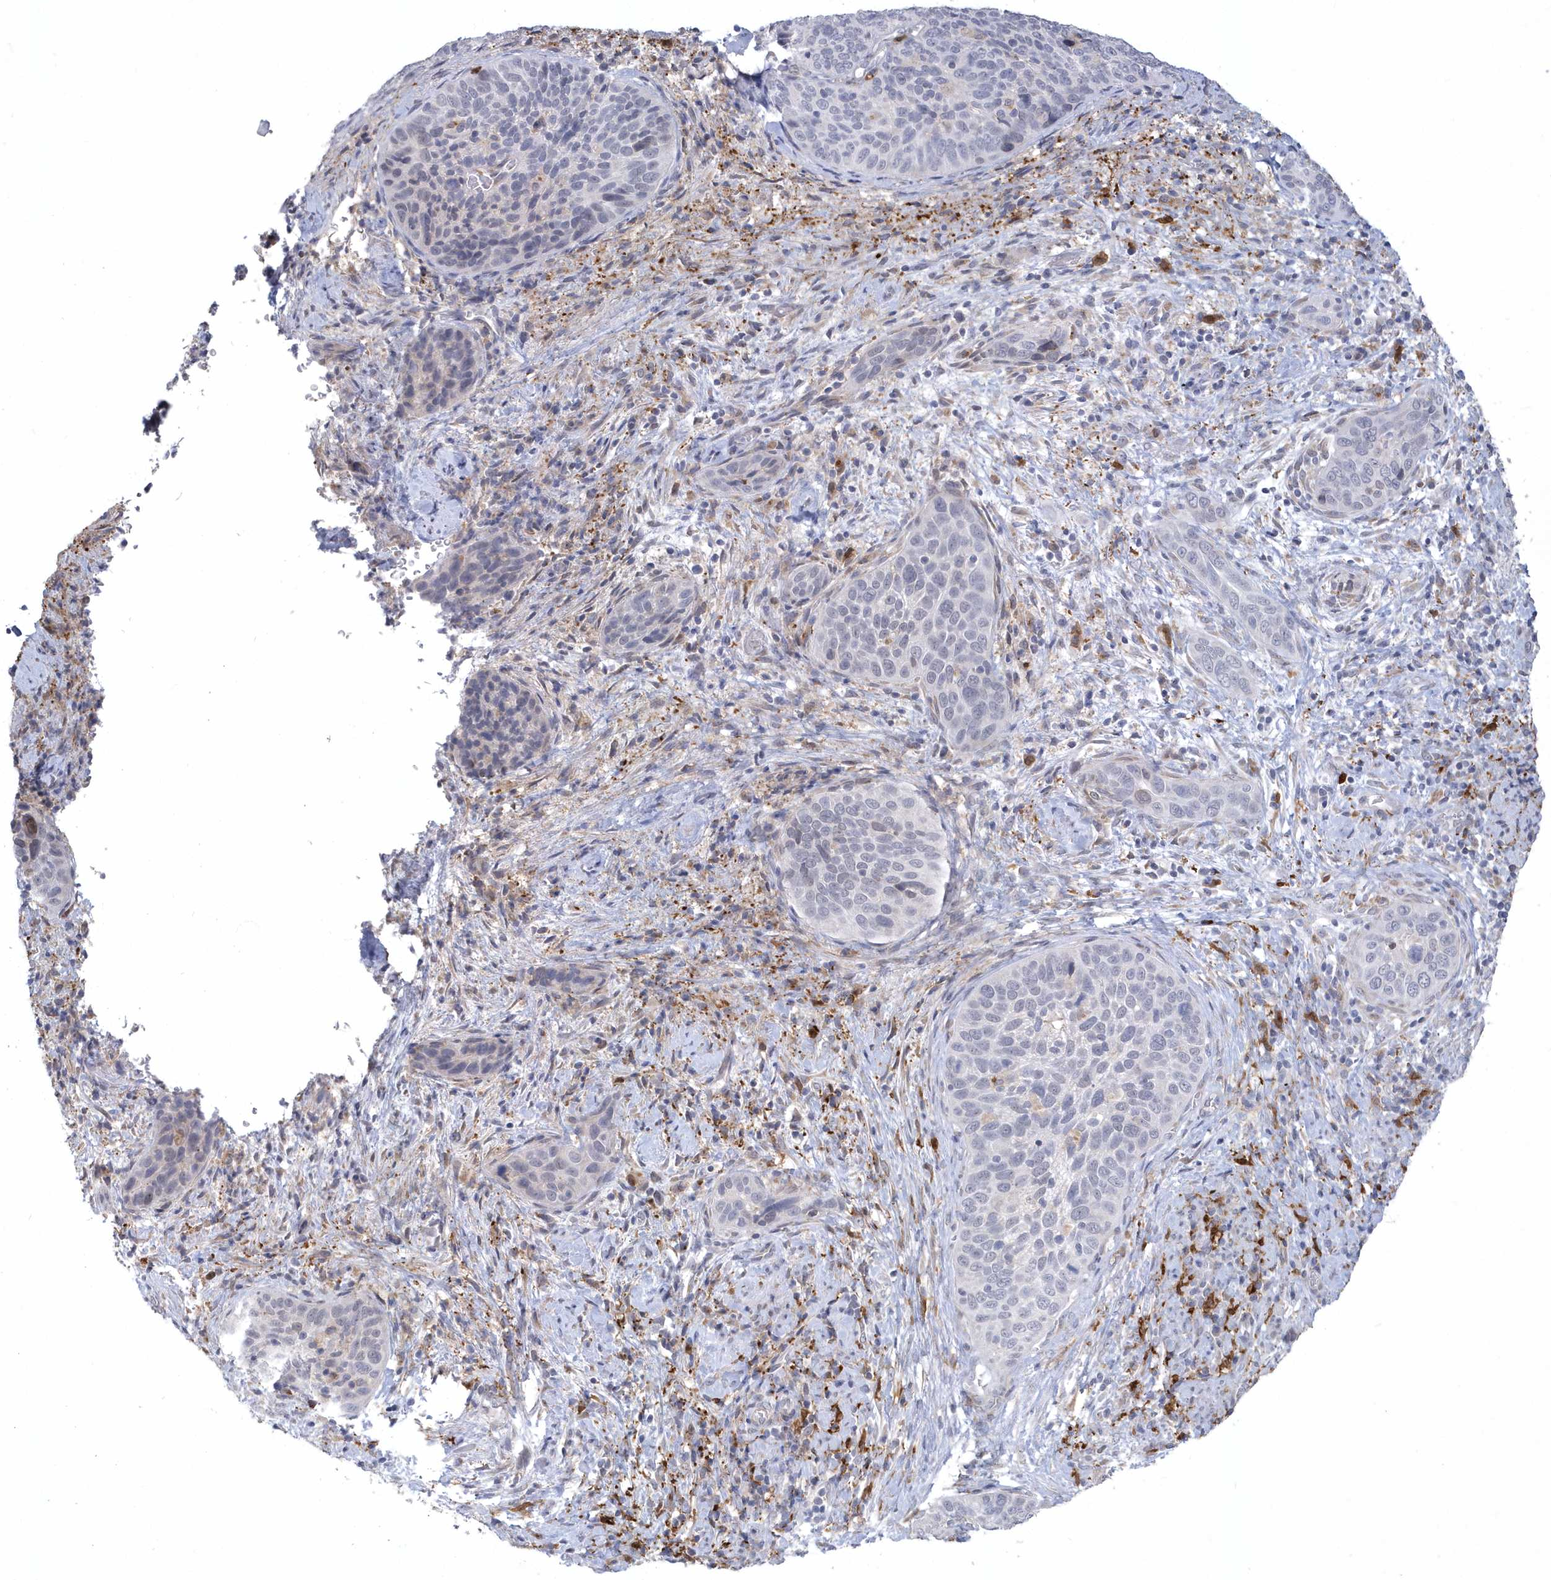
{"staining": {"intensity": "negative", "quantity": "none", "location": "none"}, "tissue": "cervical cancer", "cell_type": "Tumor cells", "image_type": "cancer", "snomed": [{"axis": "morphology", "description": "Squamous cell carcinoma, NOS"}, {"axis": "topography", "description": "Cervix"}], "caption": "Immunohistochemistry micrograph of neoplastic tissue: squamous cell carcinoma (cervical) stained with DAB (3,3'-diaminobenzidine) demonstrates no significant protein expression in tumor cells.", "gene": "TSPEAR", "patient": {"sex": "female", "age": 60}}